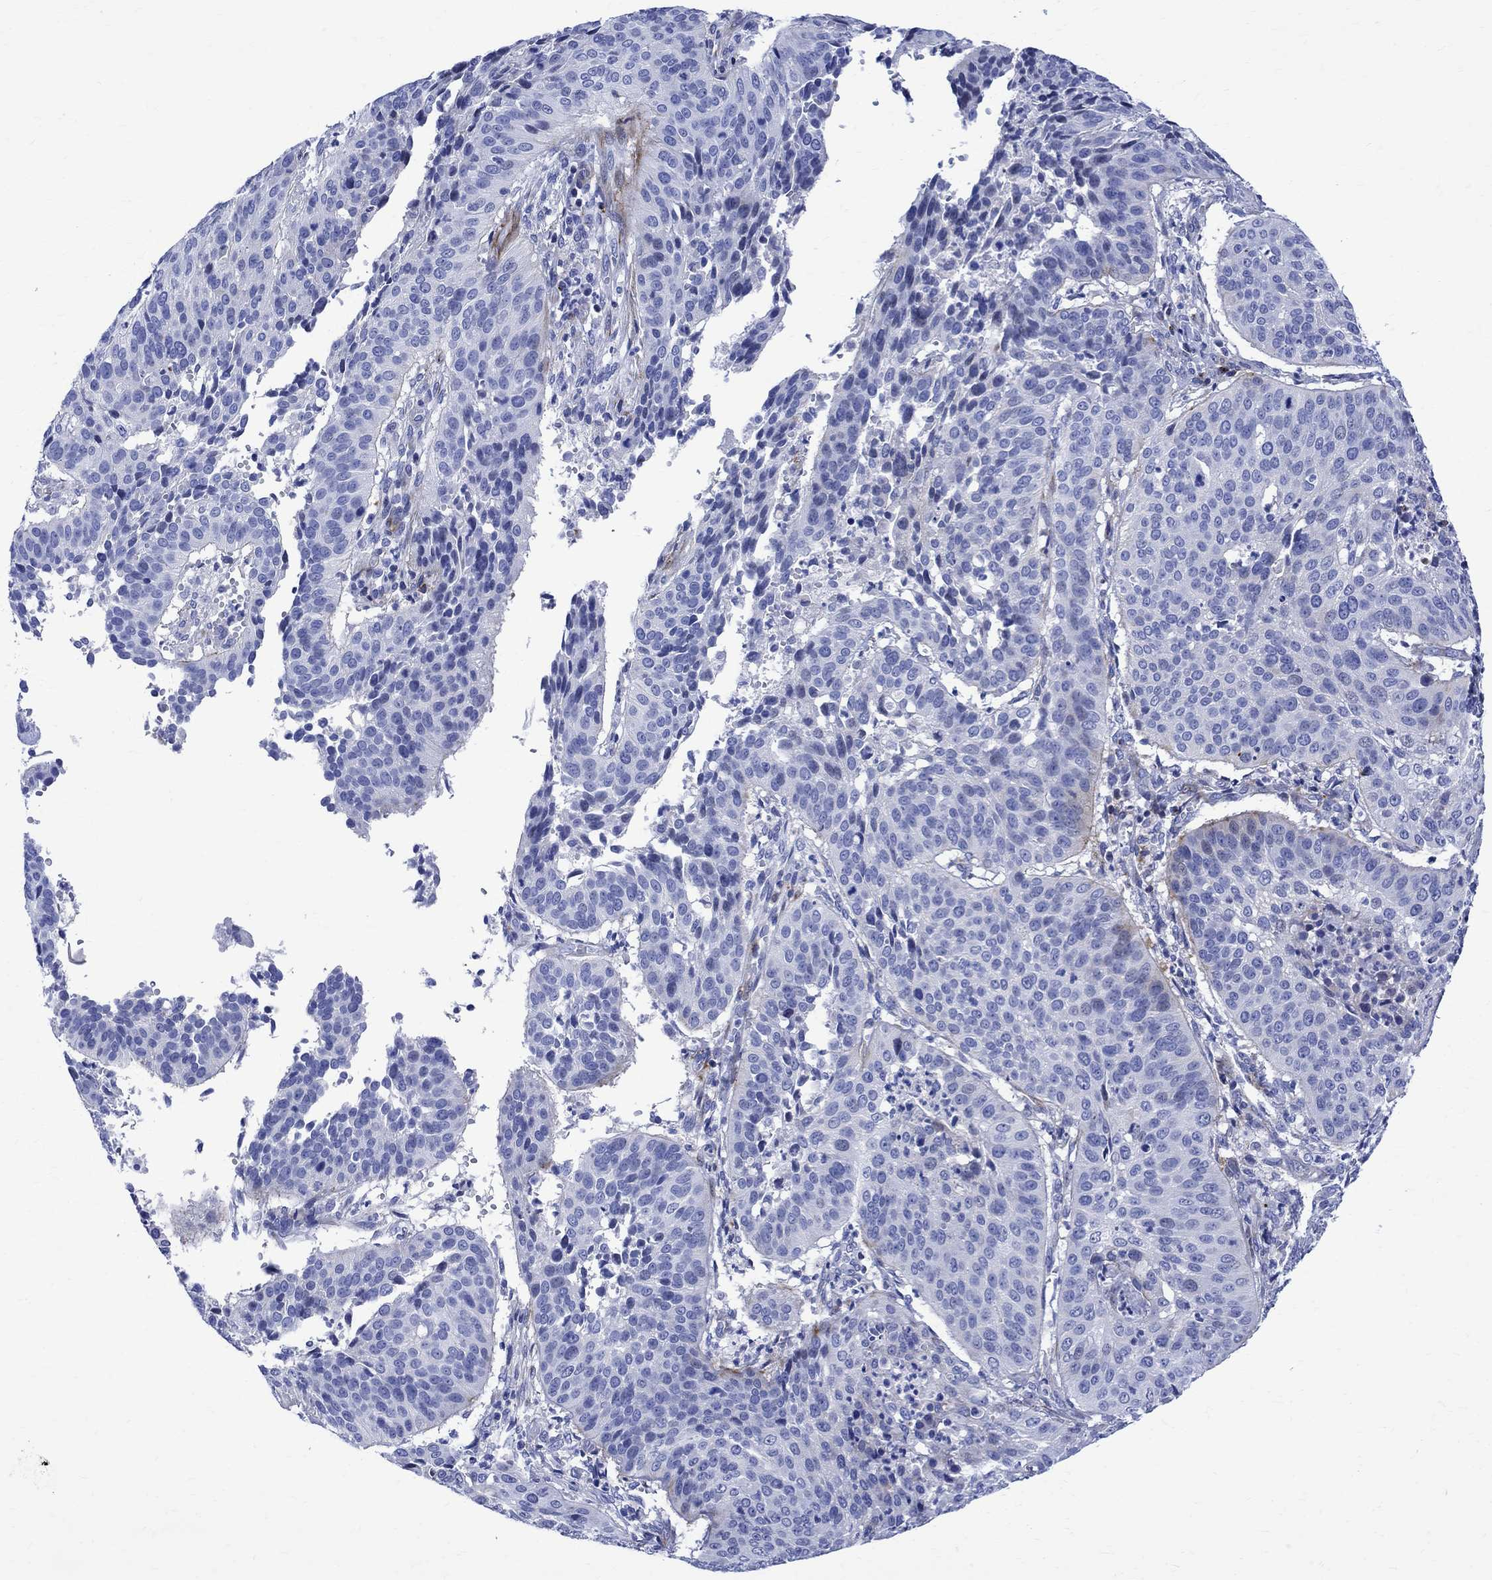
{"staining": {"intensity": "negative", "quantity": "none", "location": "none"}, "tissue": "cervical cancer", "cell_type": "Tumor cells", "image_type": "cancer", "snomed": [{"axis": "morphology", "description": "Normal tissue, NOS"}, {"axis": "morphology", "description": "Squamous cell carcinoma, NOS"}, {"axis": "topography", "description": "Cervix"}], "caption": "Cervical cancer stained for a protein using immunohistochemistry (IHC) shows no staining tumor cells.", "gene": "PARVB", "patient": {"sex": "female", "age": 39}}